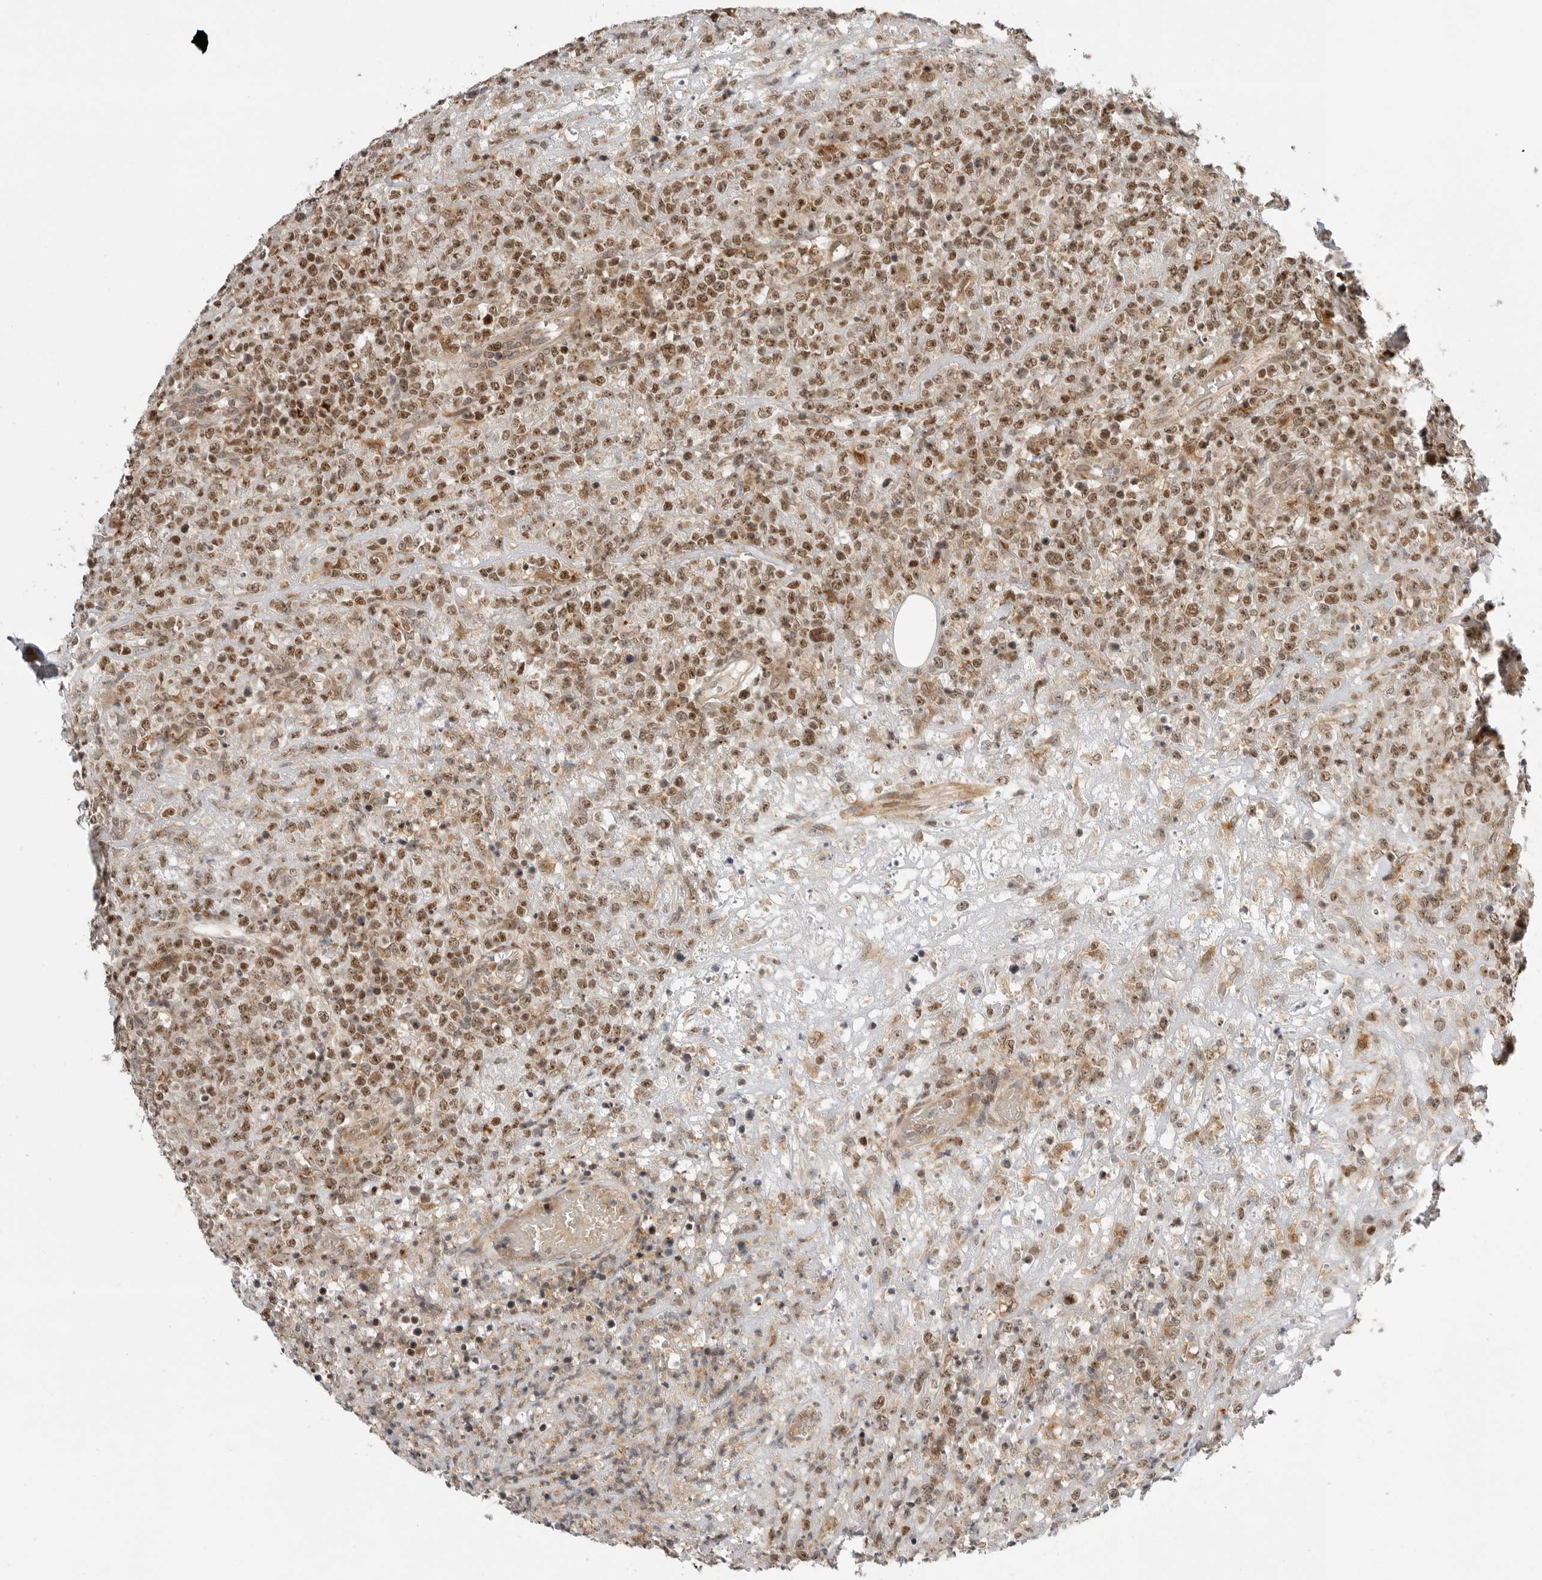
{"staining": {"intensity": "moderate", "quantity": ">75%", "location": "nuclear"}, "tissue": "lymphoma", "cell_type": "Tumor cells", "image_type": "cancer", "snomed": [{"axis": "morphology", "description": "Malignant lymphoma, non-Hodgkin's type, High grade"}, {"axis": "topography", "description": "Colon"}], "caption": "Immunohistochemistry (IHC) of lymphoma reveals medium levels of moderate nuclear expression in approximately >75% of tumor cells.", "gene": "CSNK1G3", "patient": {"sex": "female", "age": 53}}